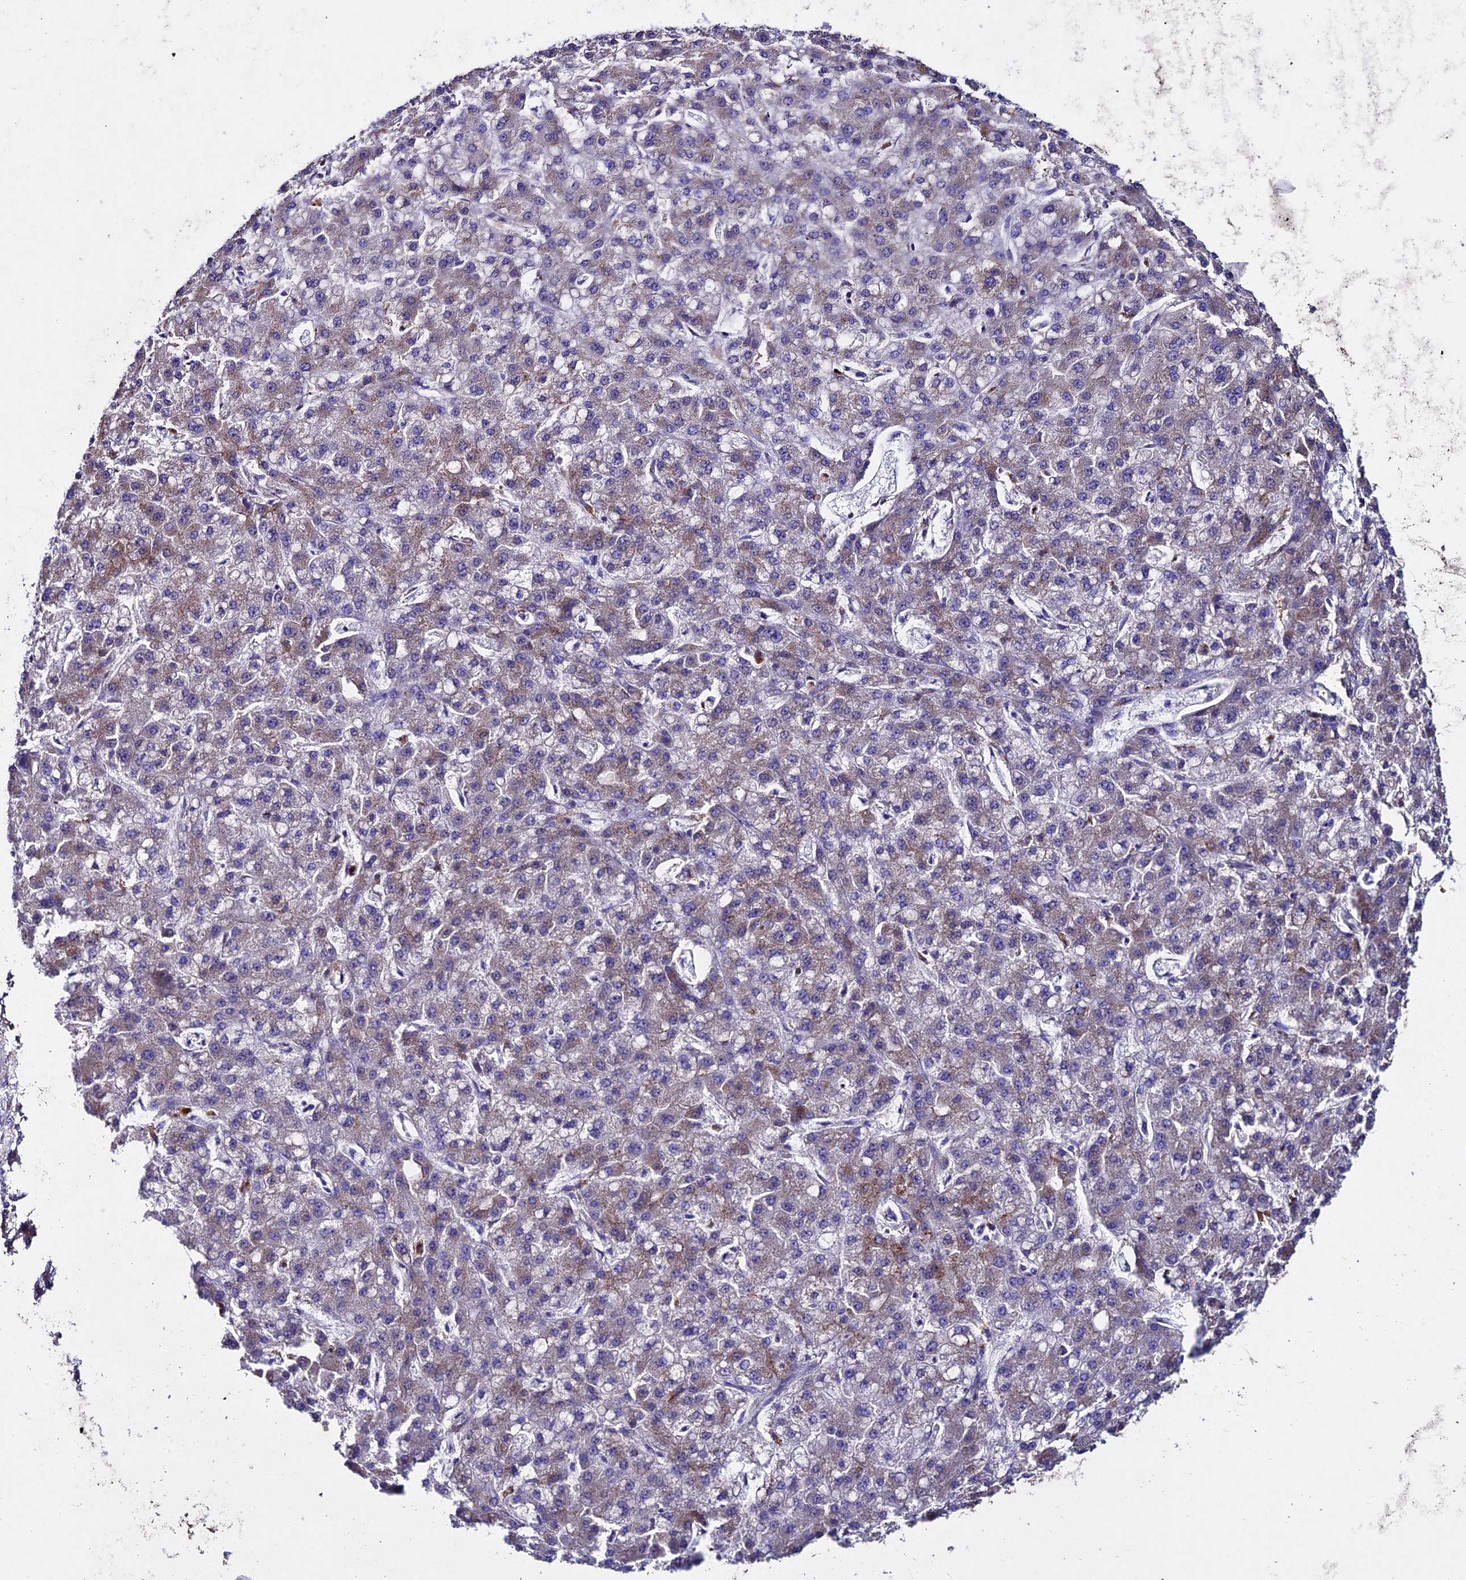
{"staining": {"intensity": "weak", "quantity": "25%-75%", "location": "cytoplasmic/membranous"}, "tissue": "liver cancer", "cell_type": "Tumor cells", "image_type": "cancer", "snomed": [{"axis": "morphology", "description": "Carcinoma, Hepatocellular, NOS"}, {"axis": "topography", "description": "Liver"}], "caption": "Immunohistochemical staining of human liver cancer reveals weak cytoplasmic/membranous protein staining in approximately 25%-75% of tumor cells. (IHC, brightfield microscopy, high magnification).", "gene": "OR51Q1", "patient": {"sex": "male", "age": 67}}